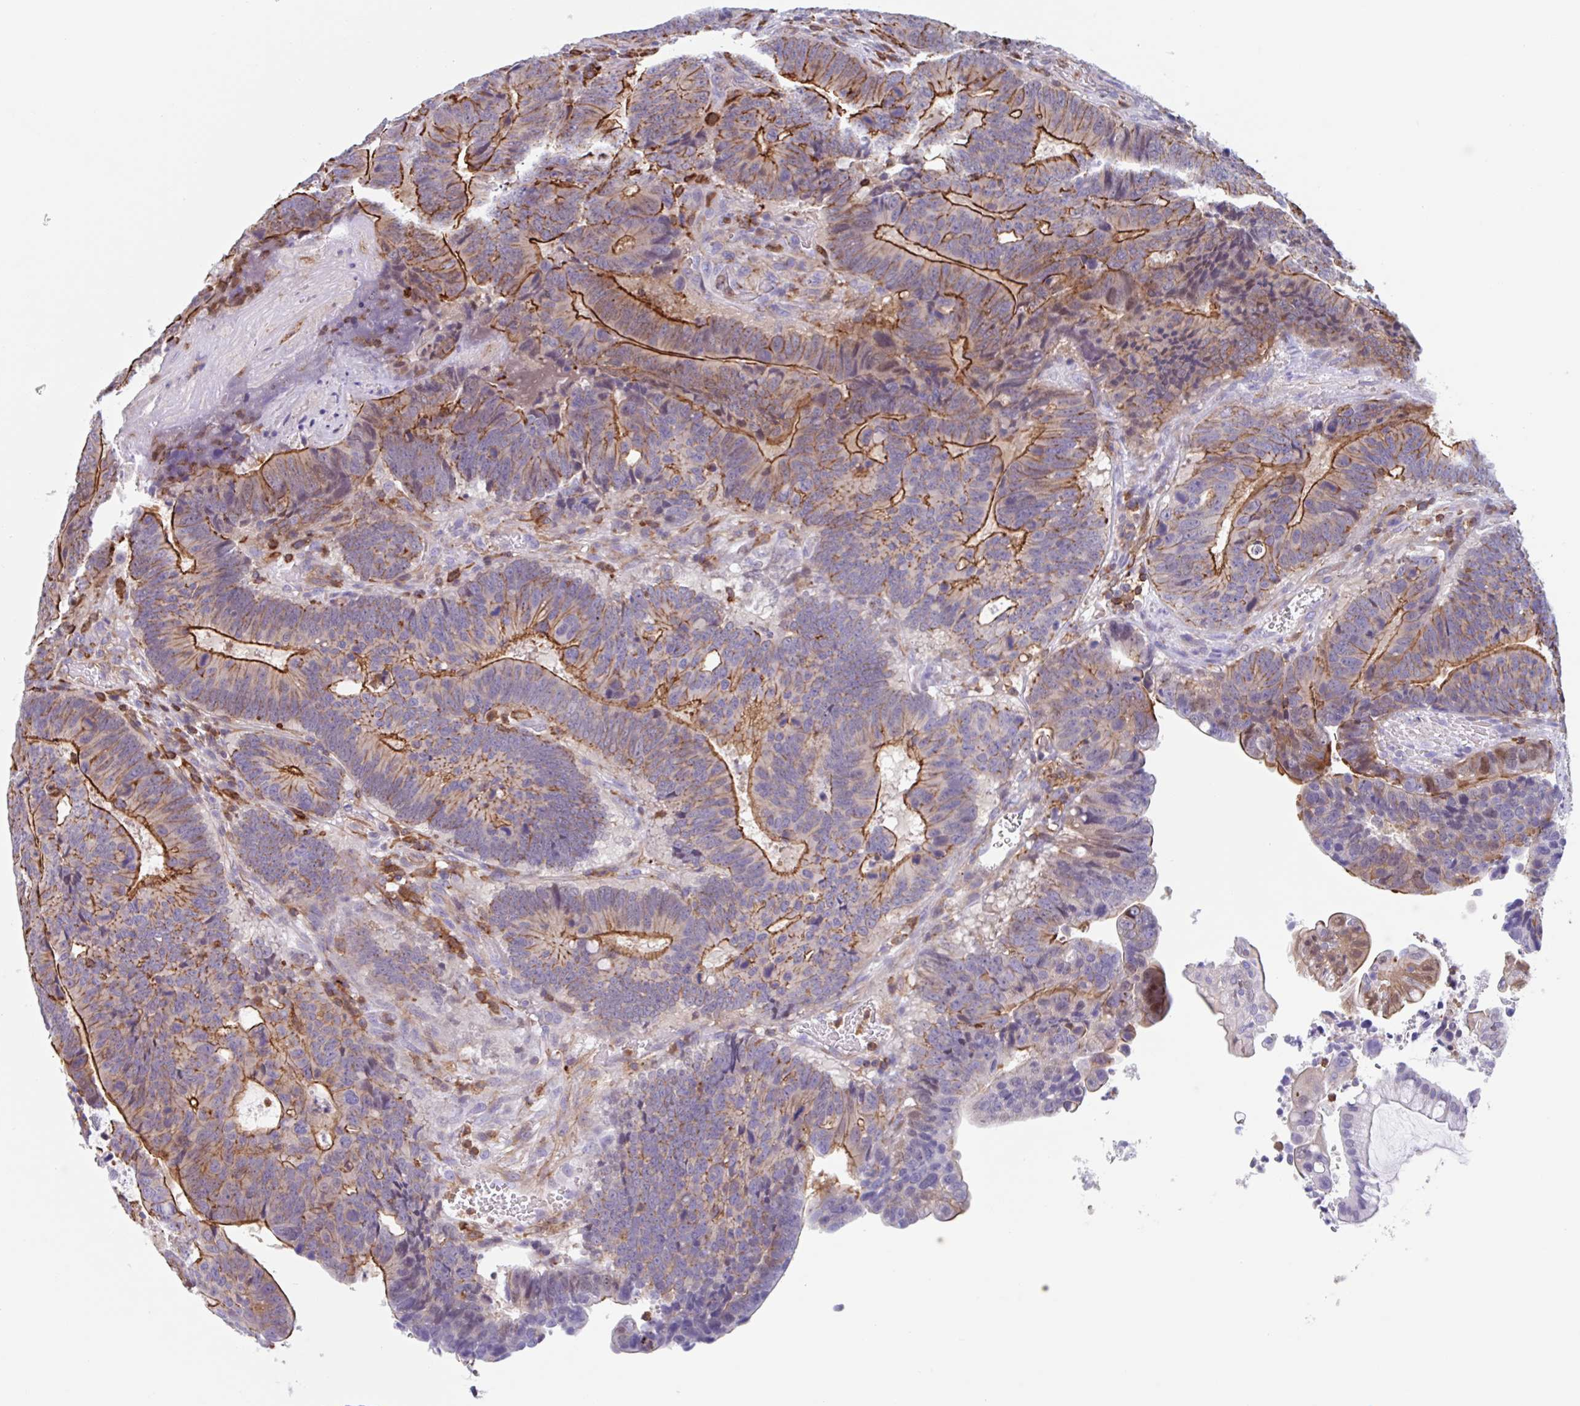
{"staining": {"intensity": "strong", "quantity": "25%-75%", "location": "cytoplasmic/membranous"}, "tissue": "colorectal cancer", "cell_type": "Tumor cells", "image_type": "cancer", "snomed": [{"axis": "morphology", "description": "Adenocarcinoma, NOS"}, {"axis": "topography", "description": "Colon"}], "caption": "Colorectal cancer stained for a protein displays strong cytoplasmic/membranous positivity in tumor cells. The staining was performed using DAB (3,3'-diaminobenzidine), with brown indicating positive protein expression. Nuclei are stained blue with hematoxylin.", "gene": "EFHD1", "patient": {"sex": "male", "age": 62}}